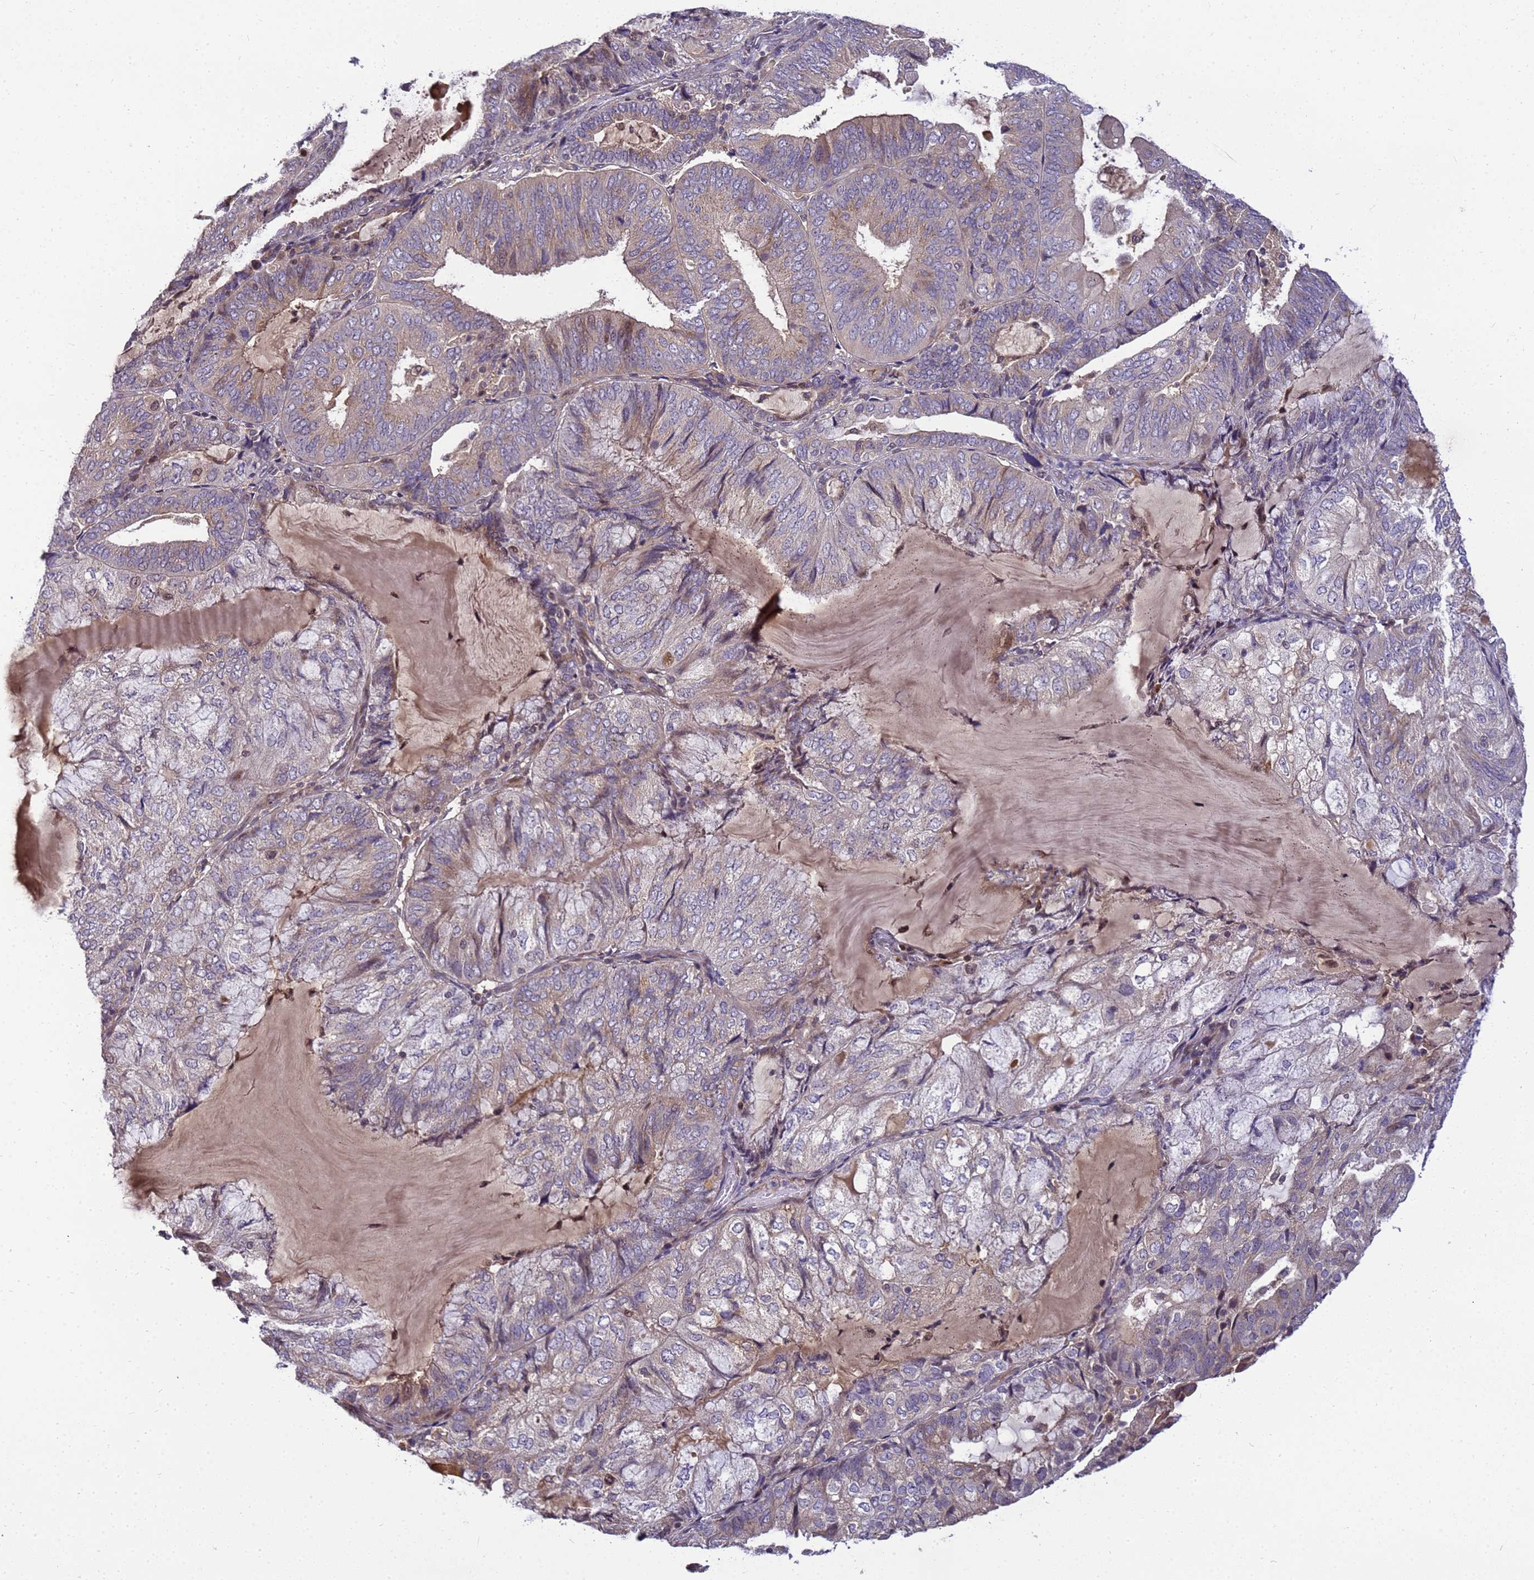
{"staining": {"intensity": "weak", "quantity": "<25%", "location": "cytoplasmic/membranous"}, "tissue": "endometrial cancer", "cell_type": "Tumor cells", "image_type": "cancer", "snomed": [{"axis": "morphology", "description": "Adenocarcinoma, NOS"}, {"axis": "topography", "description": "Endometrium"}], "caption": "IHC image of neoplastic tissue: human endometrial cancer (adenocarcinoma) stained with DAB (3,3'-diaminobenzidine) reveals no significant protein expression in tumor cells.", "gene": "TMEM74B", "patient": {"sex": "female", "age": 81}}